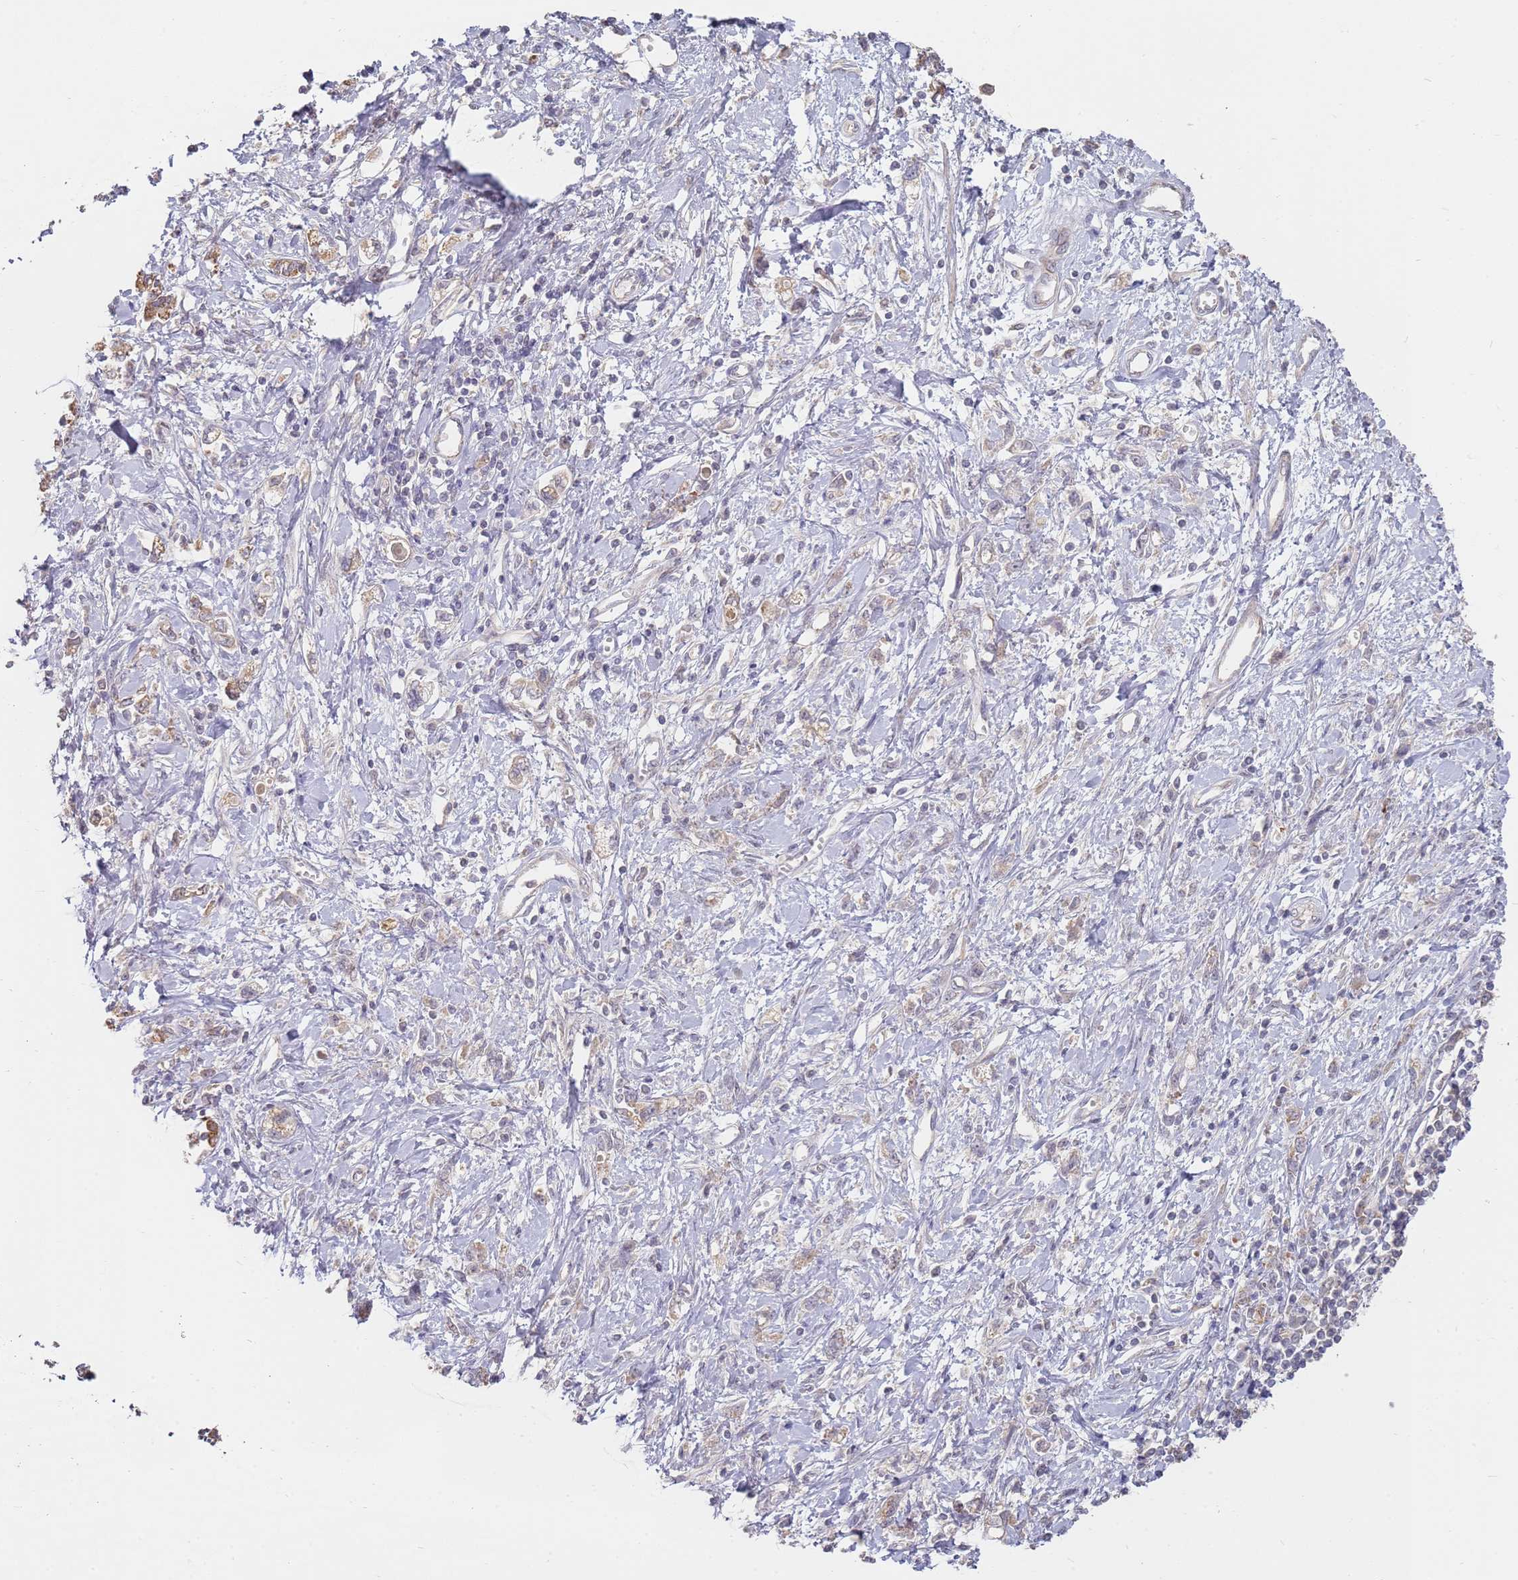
{"staining": {"intensity": "weak", "quantity": ">75%", "location": "cytoplasmic/membranous"}, "tissue": "stomach cancer", "cell_type": "Tumor cells", "image_type": "cancer", "snomed": [{"axis": "morphology", "description": "Adenocarcinoma, NOS"}, {"axis": "topography", "description": "Stomach"}], "caption": "Stomach cancer (adenocarcinoma) stained for a protein reveals weak cytoplasmic/membranous positivity in tumor cells.", "gene": "MPEG1", "patient": {"sex": "female", "age": 76}}